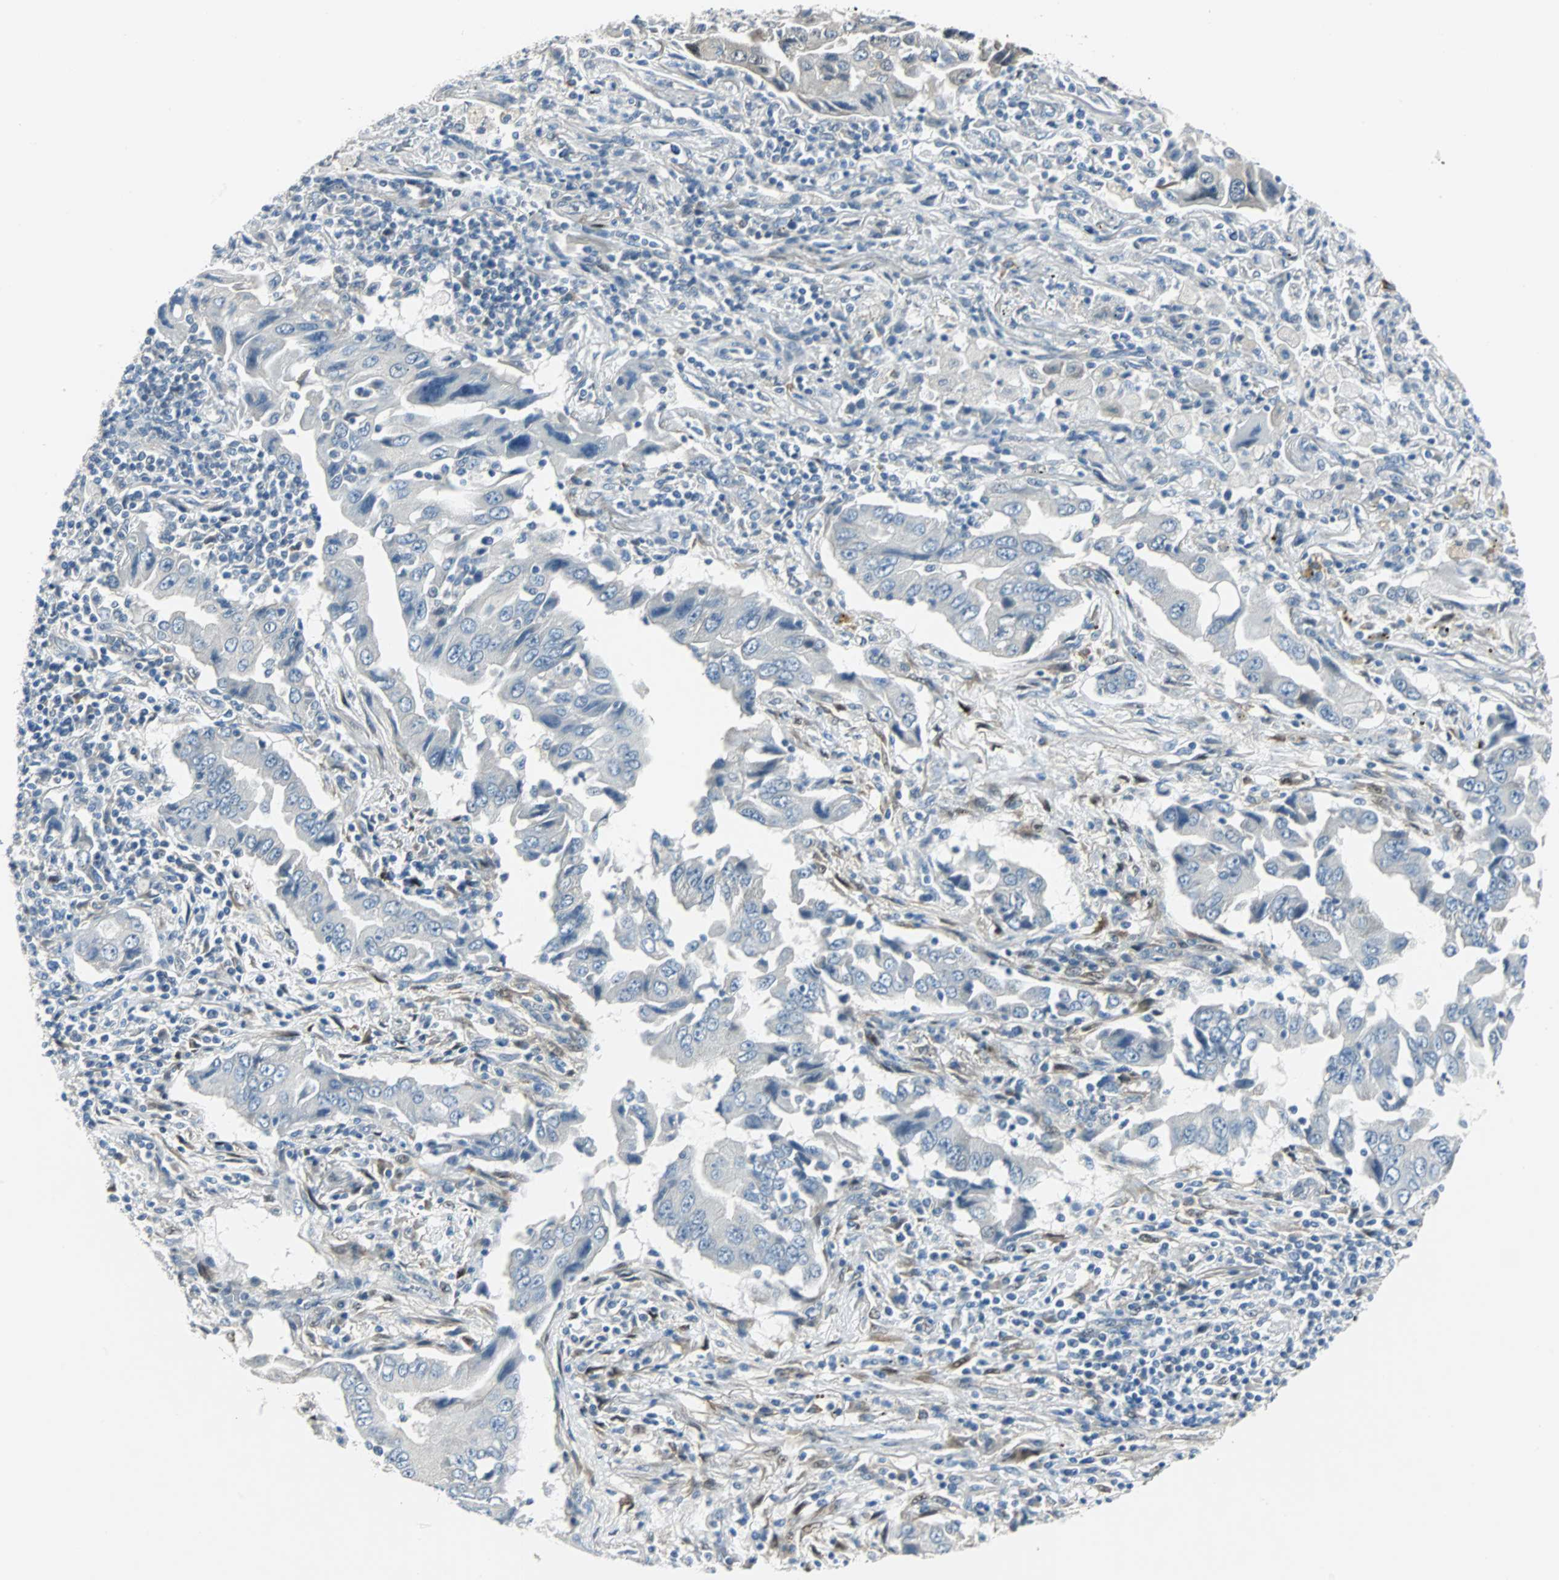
{"staining": {"intensity": "negative", "quantity": "none", "location": "none"}, "tissue": "lung cancer", "cell_type": "Tumor cells", "image_type": "cancer", "snomed": [{"axis": "morphology", "description": "Adenocarcinoma, NOS"}, {"axis": "topography", "description": "Lung"}], "caption": "Human lung cancer stained for a protein using immunohistochemistry shows no positivity in tumor cells.", "gene": "FHL2", "patient": {"sex": "female", "age": 65}}